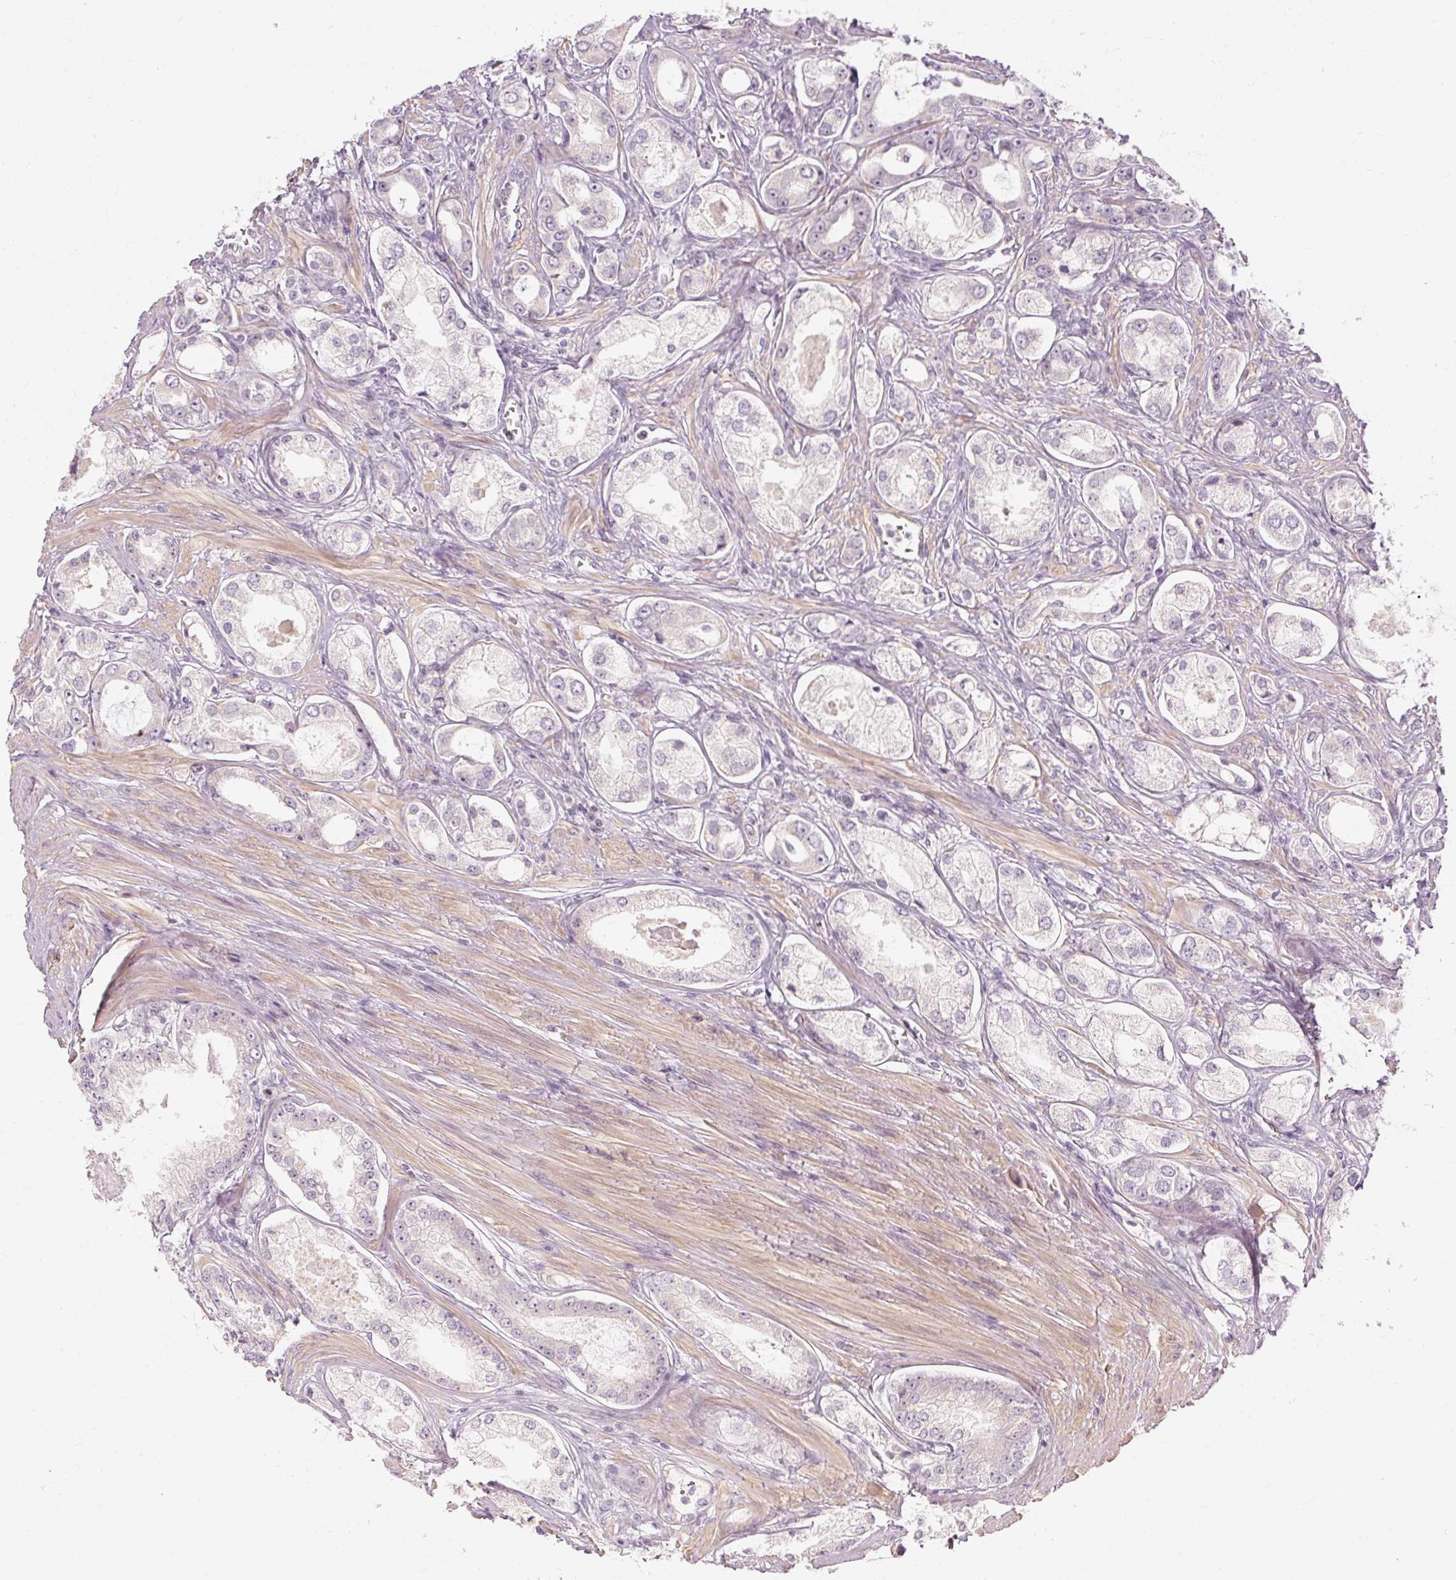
{"staining": {"intensity": "negative", "quantity": "none", "location": "none"}, "tissue": "prostate cancer", "cell_type": "Tumor cells", "image_type": "cancer", "snomed": [{"axis": "morphology", "description": "Adenocarcinoma, Low grade"}, {"axis": "topography", "description": "Prostate"}], "caption": "Prostate cancer was stained to show a protein in brown. There is no significant positivity in tumor cells.", "gene": "CAPN3", "patient": {"sex": "male", "age": 68}}